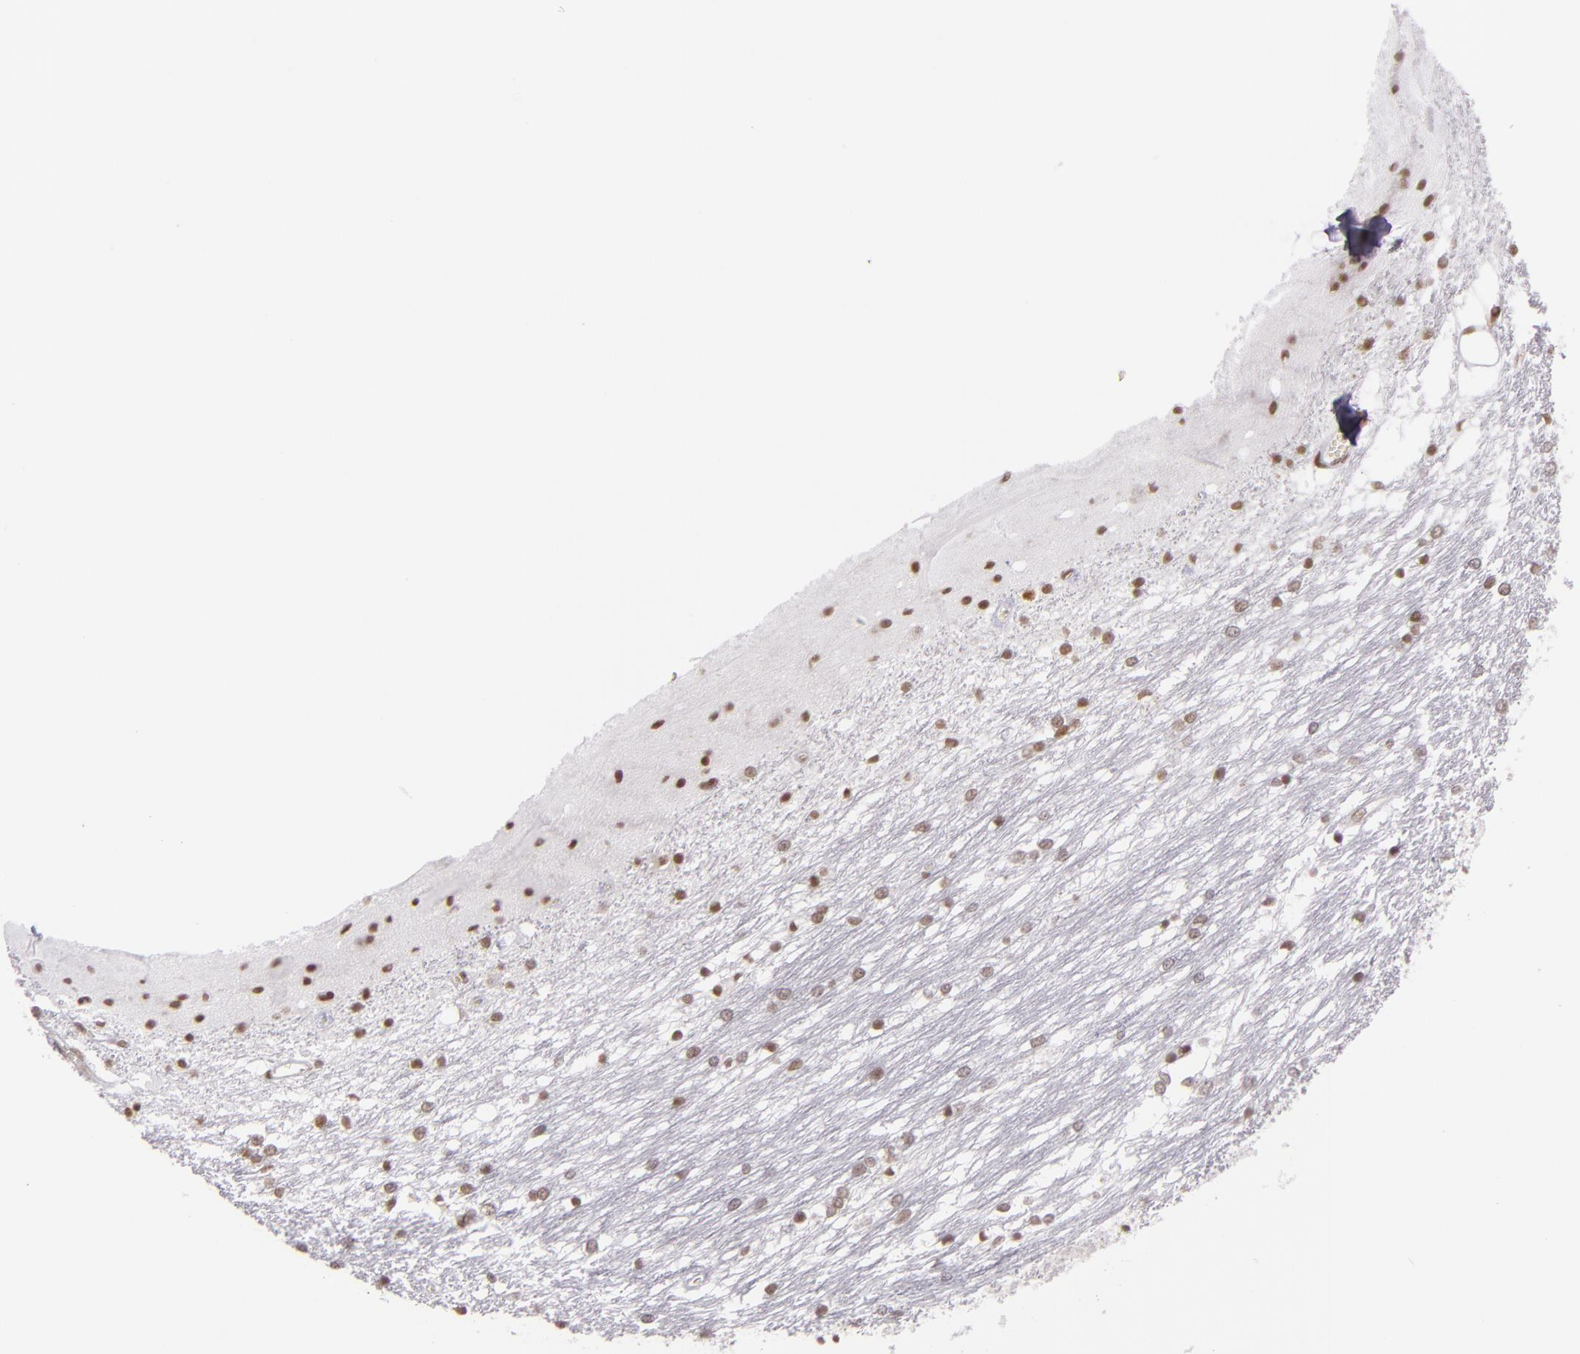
{"staining": {"intensity": "weak", "quantity": "25%-75%", "location": "nuclear"}, "tissue": "caudate", "cell_type": "Glial cells", "image_type": "normal", "snomed": [{"axis": "morphology", "description": "Normal tissue, NOS"}, {"axis": "topography", "description": "Lateral ventricle wall"}], "caption": "Immunohistochemistry (IHC) (DAB) staining of benign caudate exhibits weak nuclear protein staining in approximately 25%-75% of glial cells.", "gene": "ZFX", "patient": {"sex": "female", "age": 19}}